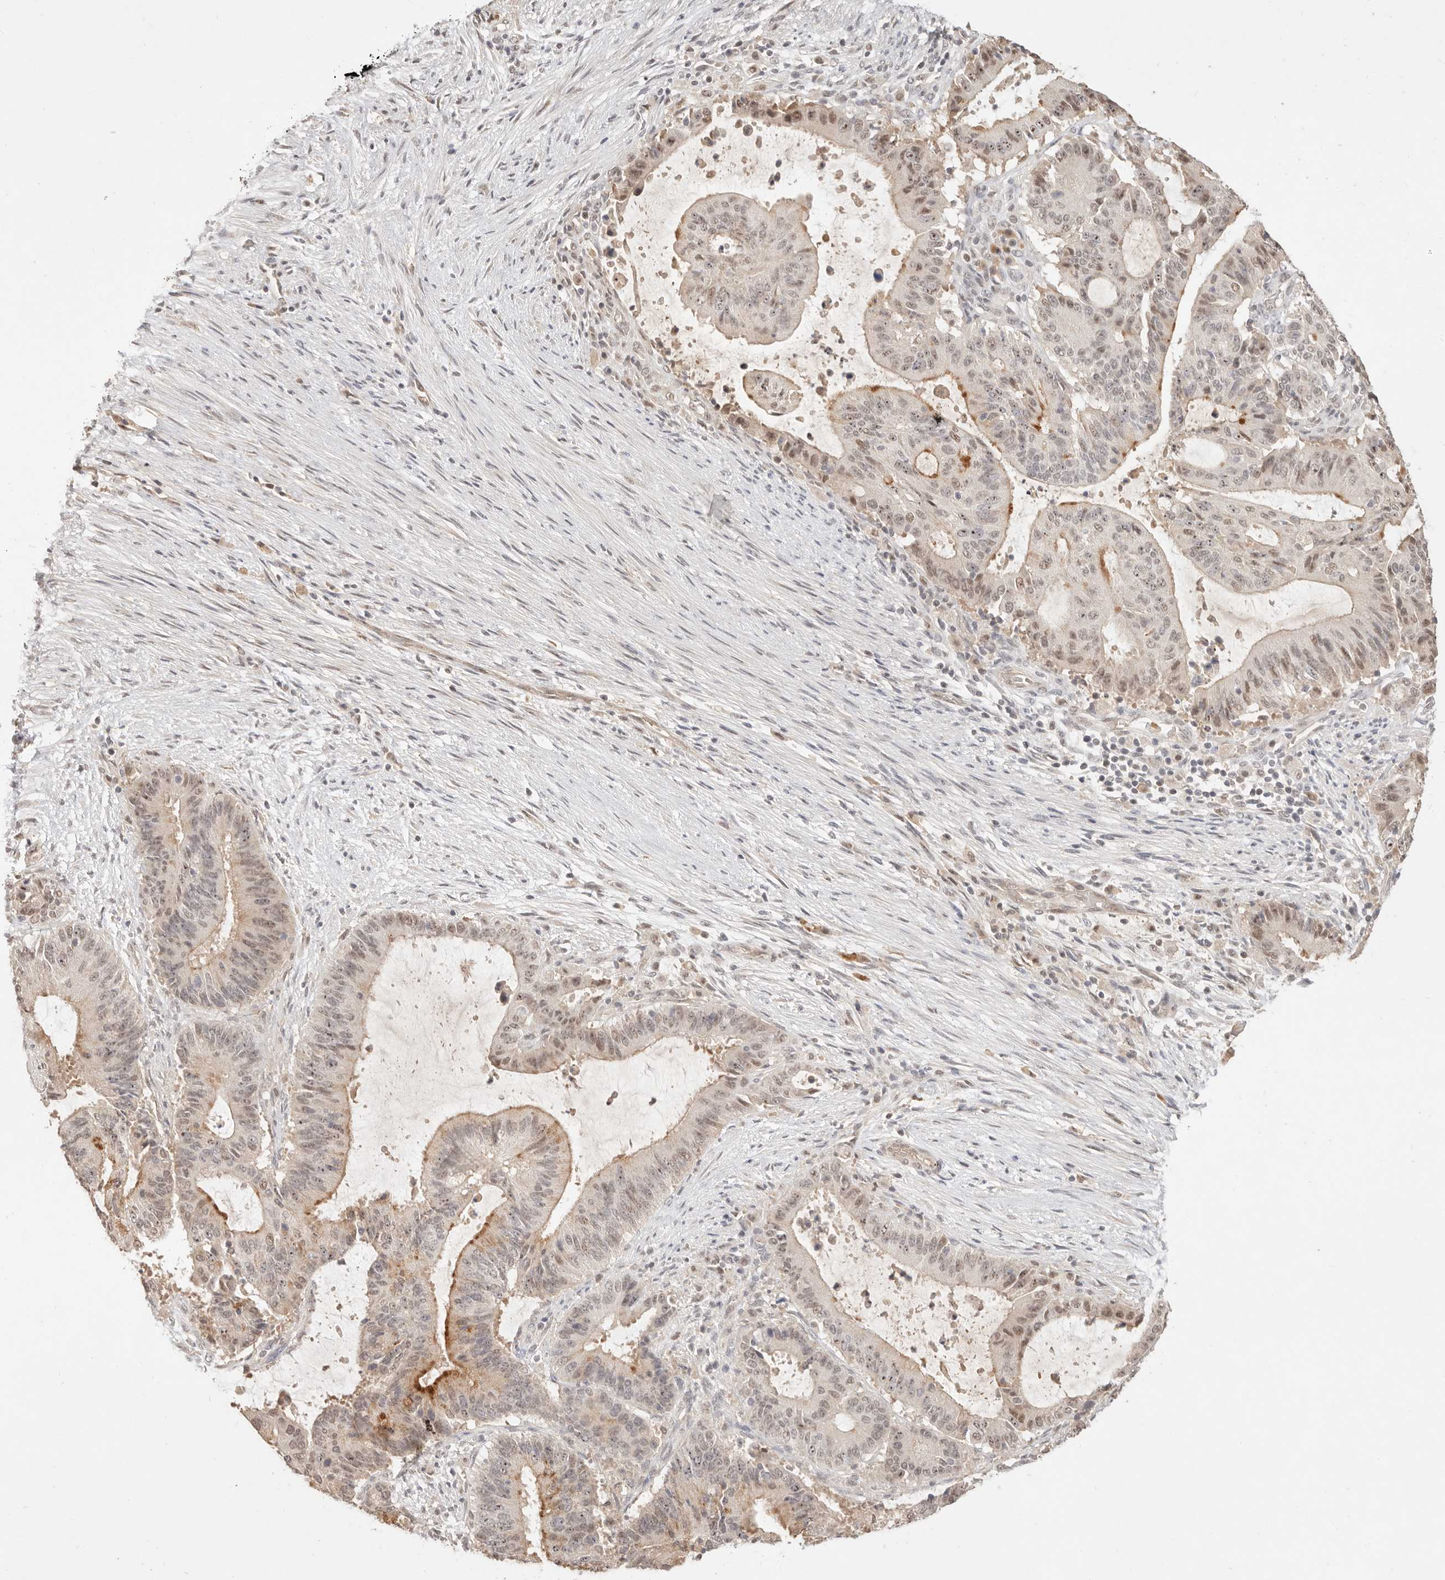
{"staining": {"intensity": "moderate", "quantity": ">75%", "location": "nuclear"}, "tissue": "liver cancer", "cell_type": "Tumor cells", "image_type": "cancer", "snomed": [{"axis": "morphology", "description": "Normal tissue, NOS"}, {"axis": "morphology", "description": "Cholangiocarcinoma"}, {"axis": "topography", "description": "Liver"}, {"axis": "topography", "description": "Peripheral nerve tissue"}], "caption": "A micrograph showing moderate nuclear positivity in about >75% of tumor cells in cholangiocarcinoma (liver), as visualized by brown immunohistochemical staining.", "gene": "MEP1A", "patient": {"sex": "female", "age": 73}}